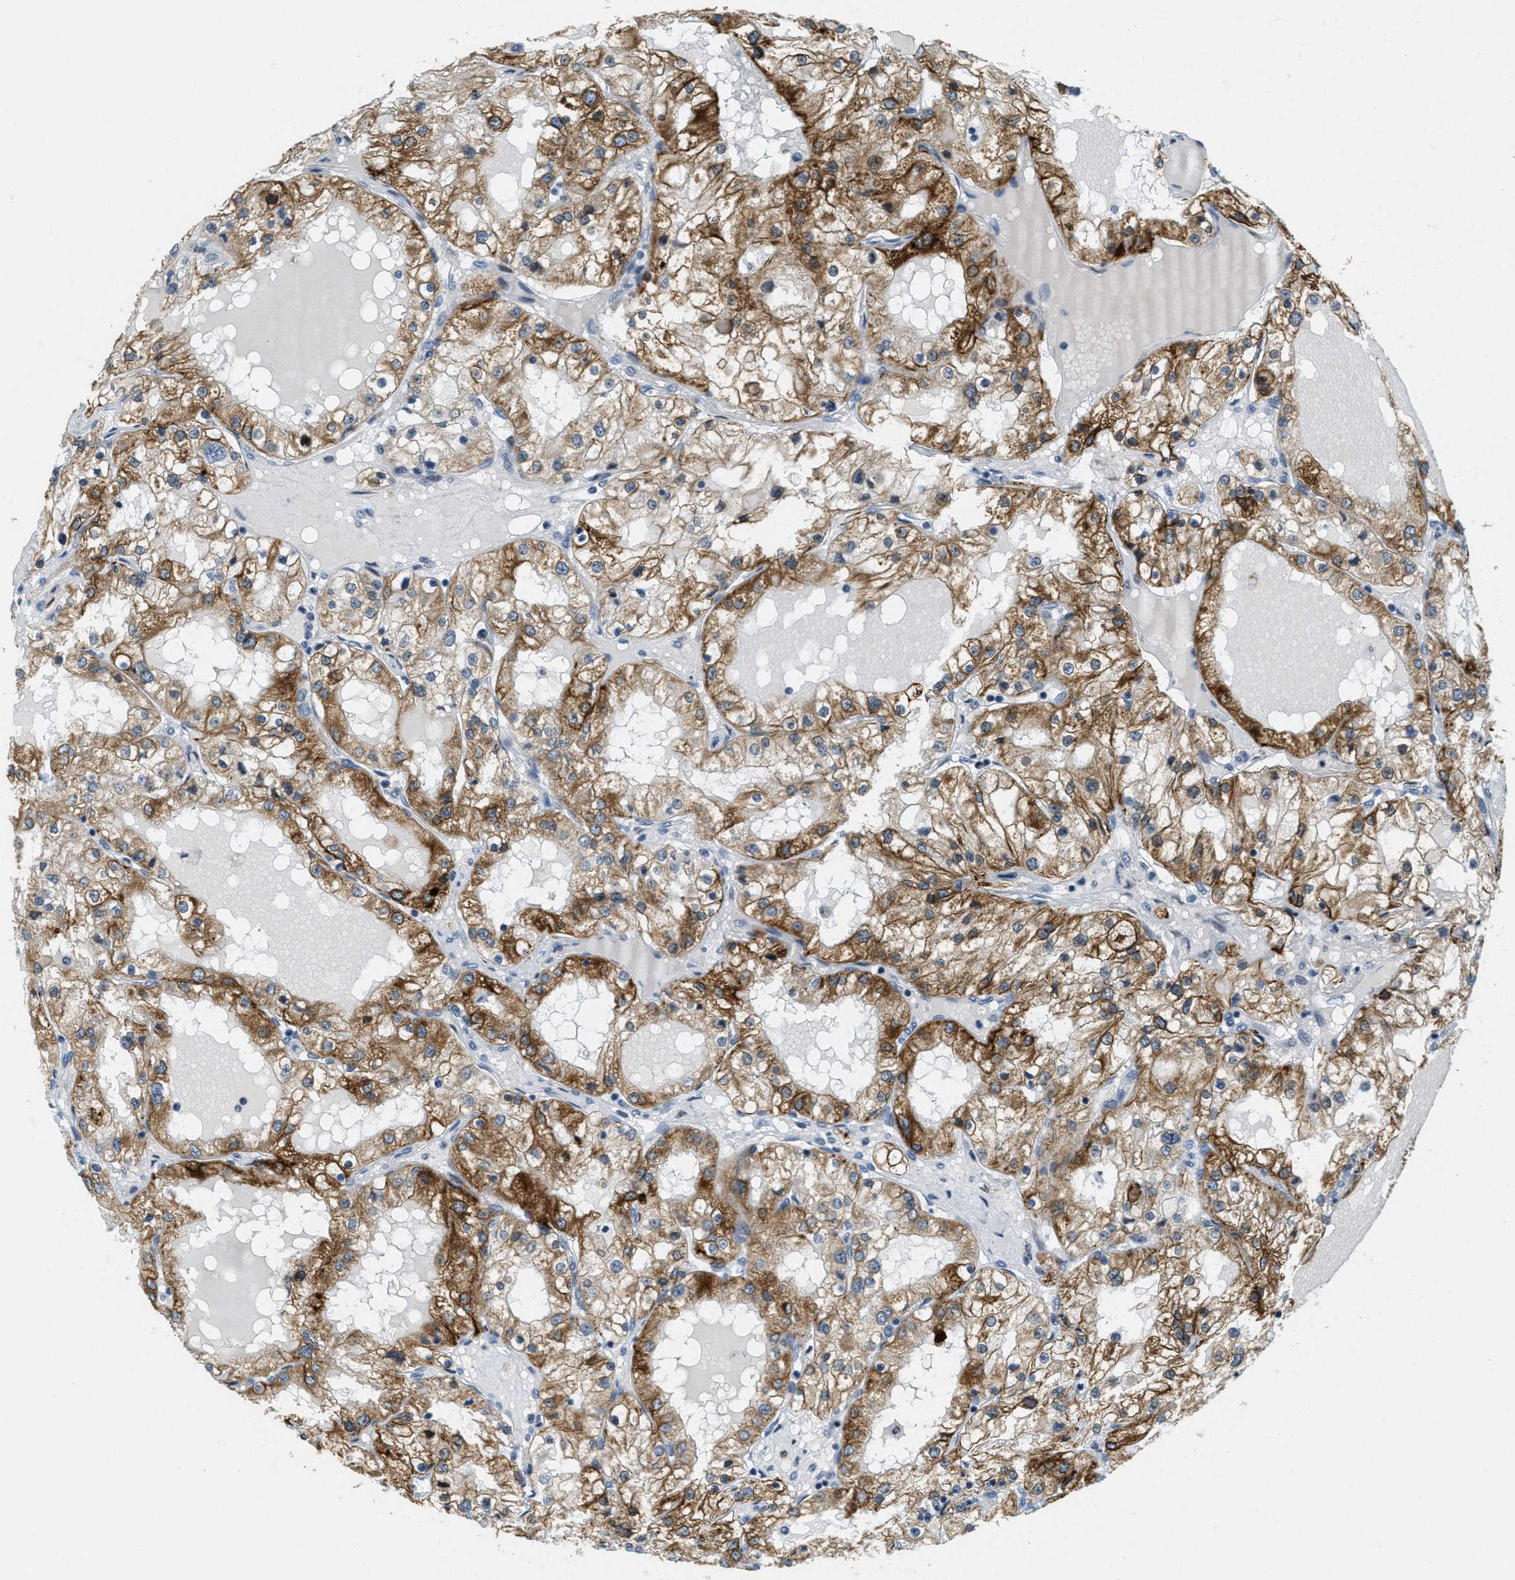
{"staining": {"intensity": "moderate", "quantity": ">75%", "location": "cytoplasmic/membranous"}, "tissue": "renal cancer", "cell_type": "Tumor cells", "image_type": "cancer", "snomed": [{"axis": "morphology", "description": "Adenocarcinoma, NOS"}, {"axis": "topography", "description": "Kidney"}], "caption": "A medium amount of moderate cytoplasmic/membranous positivity is identified in about >75% of tumor cells in renal cancer tissue.", "gene": "ZDHHC23", "patient": {"sex": "male", "age": 68}}